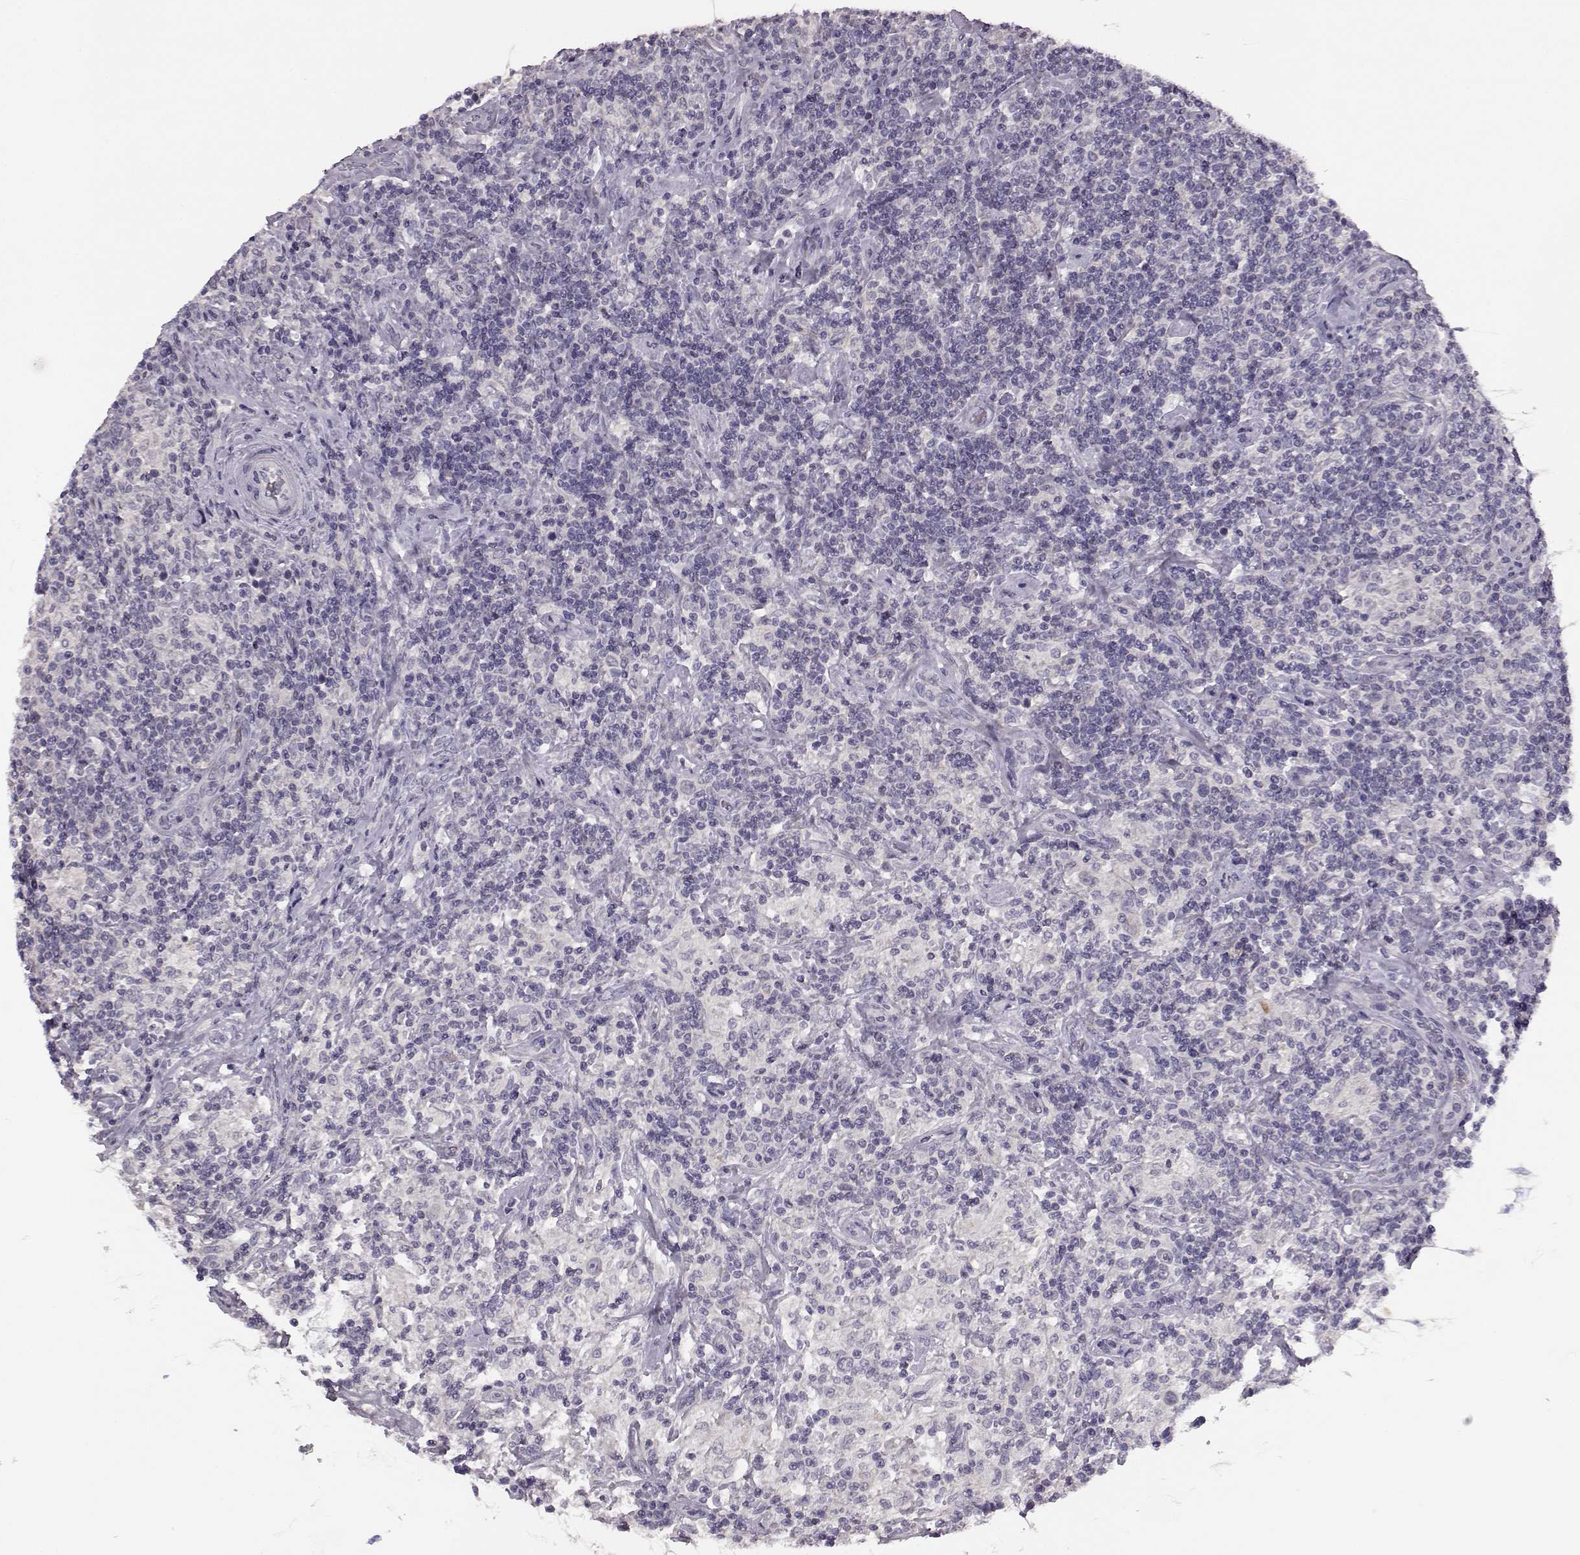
{"staining": {"intensity": "negative", "quantity": "none", "location": "none"}, "tissue": "lymphoma", "cell_type": "Tumor cells", "image_type": "cancer", "snomed": [{"axis": "morphology", "description": "Hodgkin's disease, NOS"}, {"axis": "topography", "description": "Lymph node"}], "caption": "This is an immunohistochemistry histopathology image of human Hodgkin's disease. There is no expression in tumor cells.", "gene": "BFSP2", "patient": {"sex": "male", "age": 70}}